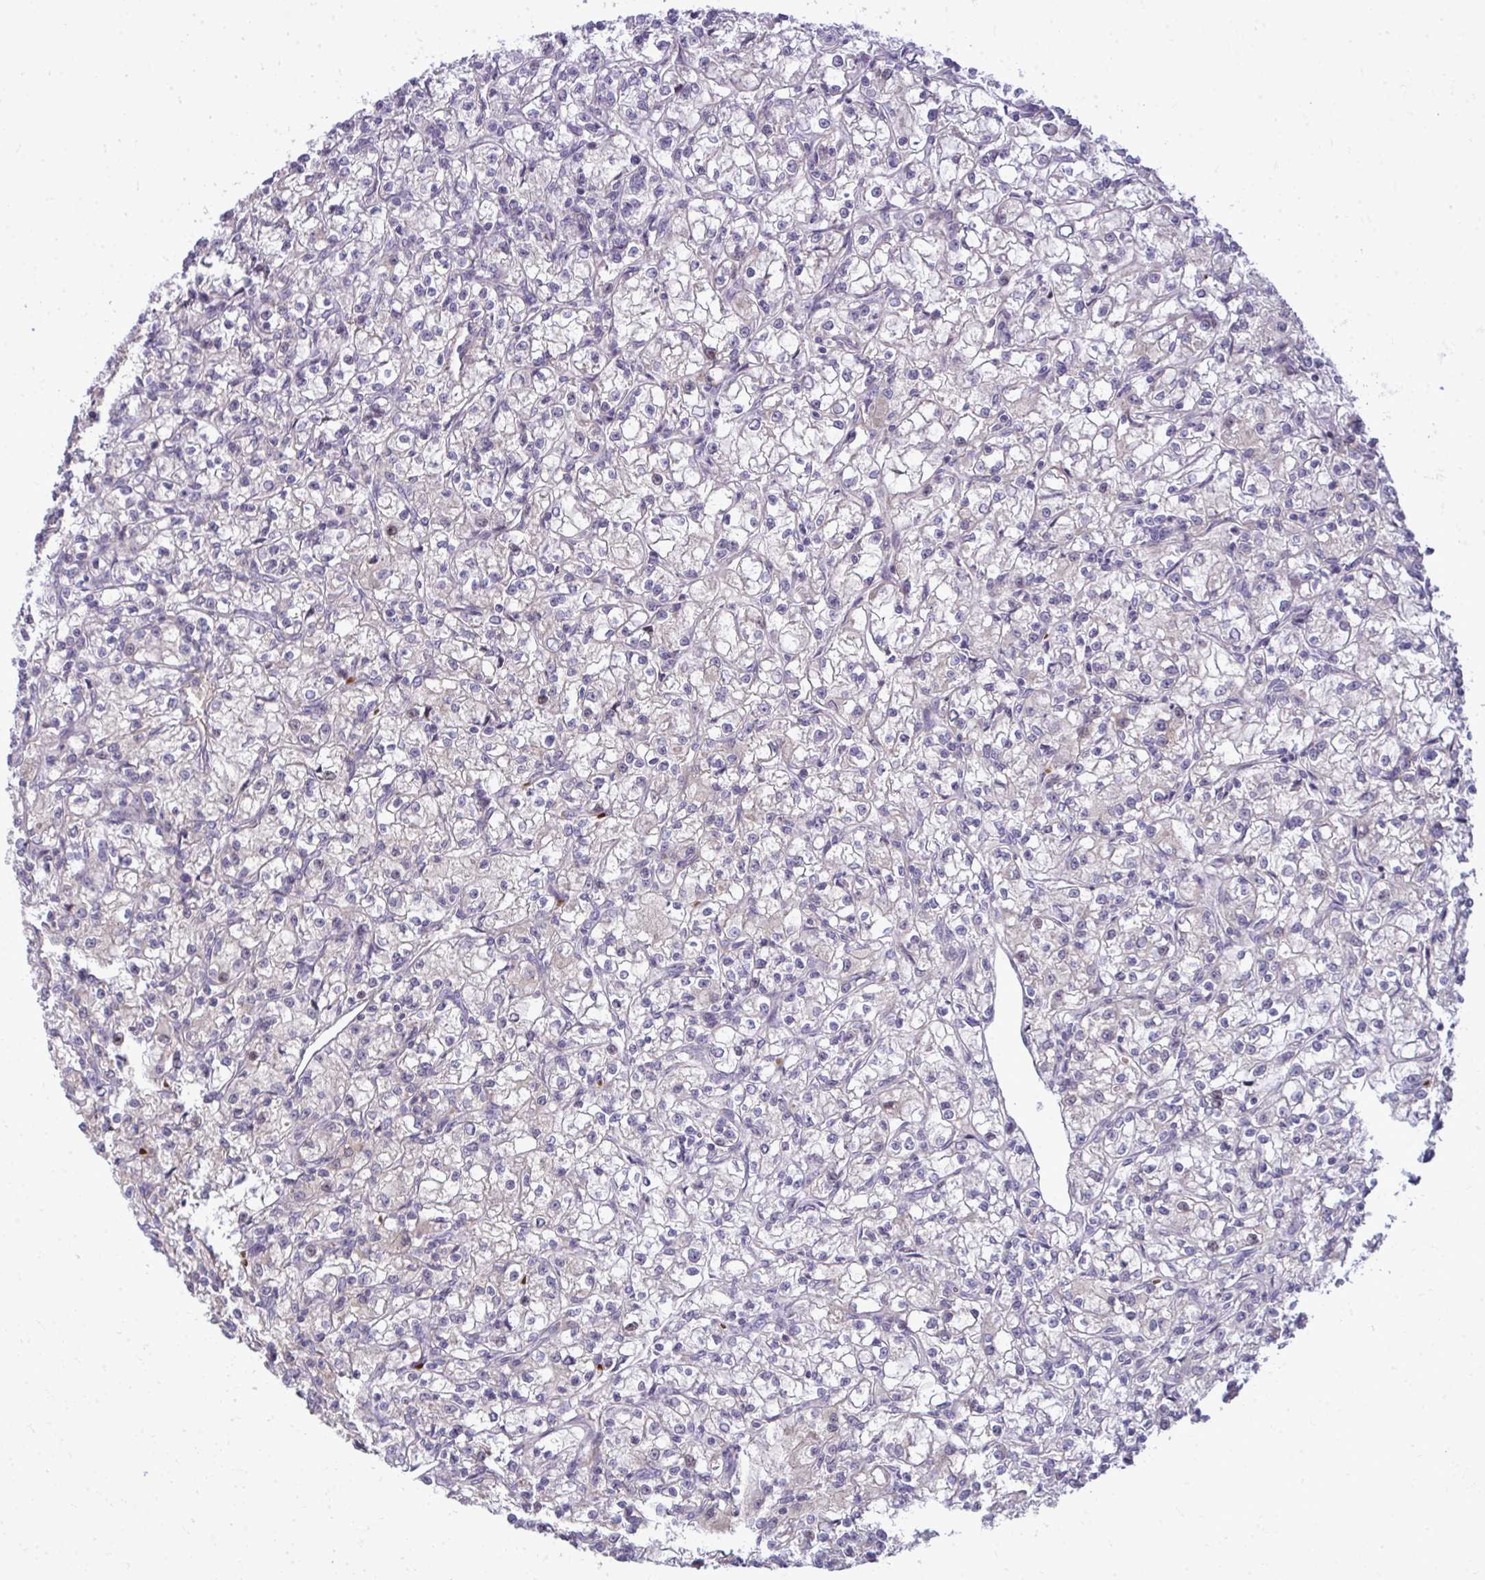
{"staining": {"intensity": "negative", "quantity": "none", "location": "none"}, "tissue": "renal cancer", "cell_type": "Tumor cells", "image_type": "cancer", "snomed": [{"axis": "morphology", "description": "Adenocarcinoma, NOS"}, {"axis": "topography", "description": "Kidney"}], "caption": "A high-resolution histopathology image shows immunohistochemistry staining of renal cancer, which reveals no significant staining in tumor cells.", "gene": "SLC14A1", "patient": {"sex": "female", "age": 59}}